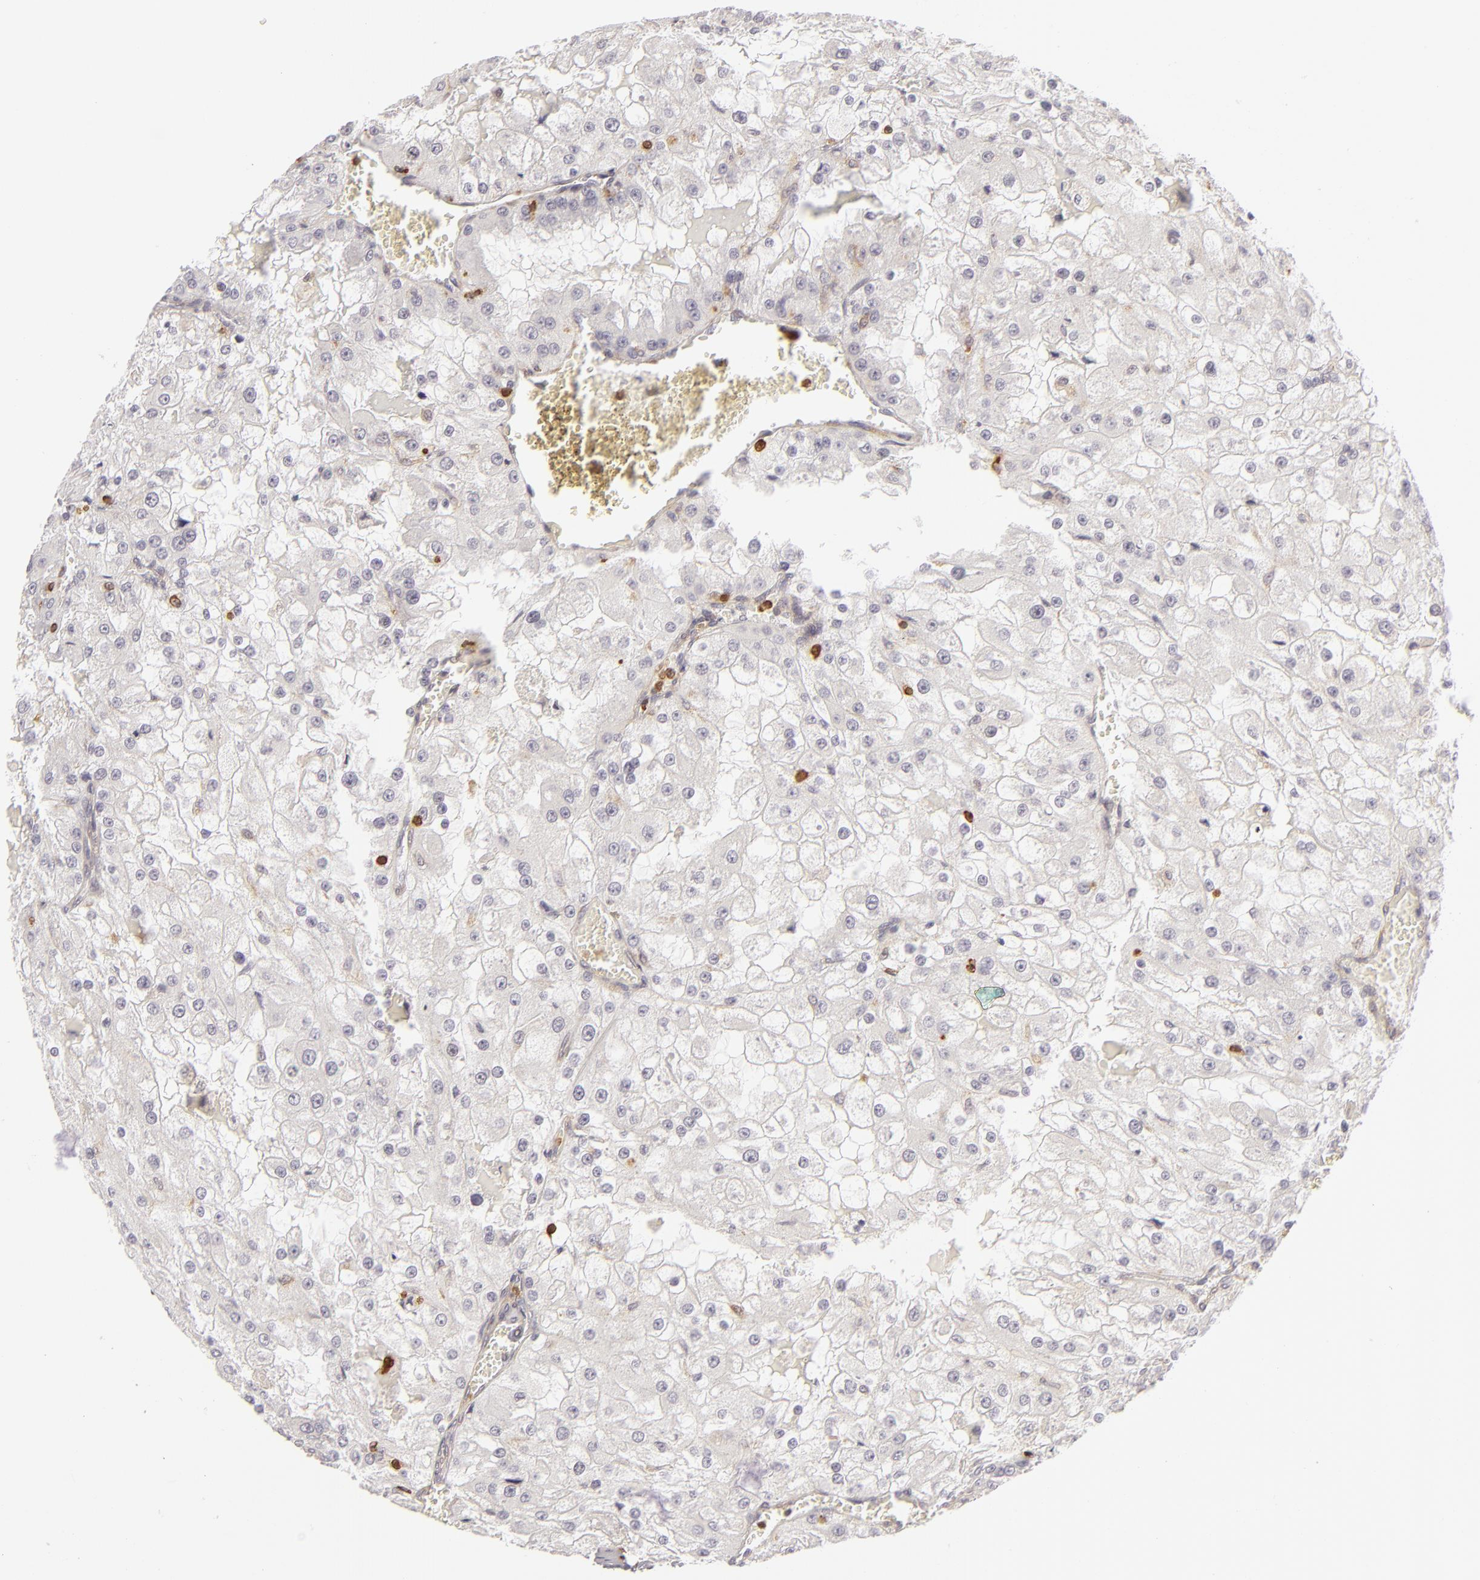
{"staining": {"intensity": "negative", "quantity": "none", "location": "none"}, "tissue": "renal cancer", "cell_type": "Tumor cells", "image_type": "cancer", "snomed": [{"axis": "morphology", "description": "Adenocarcinoma, NOS"}, {"axis": "topography", "description": "Kidney"}], "caption": "Immunohistochemistry photomicrograph of renal cancer (adenocarcinoma) stained for a protein (brown), which shows no staining in tumor cells. (DAB IHC visualized using brightfield microscopy, high magnification).", "gene": "APOBEC3G", "patient": {"sex": "female", "age": 74}}